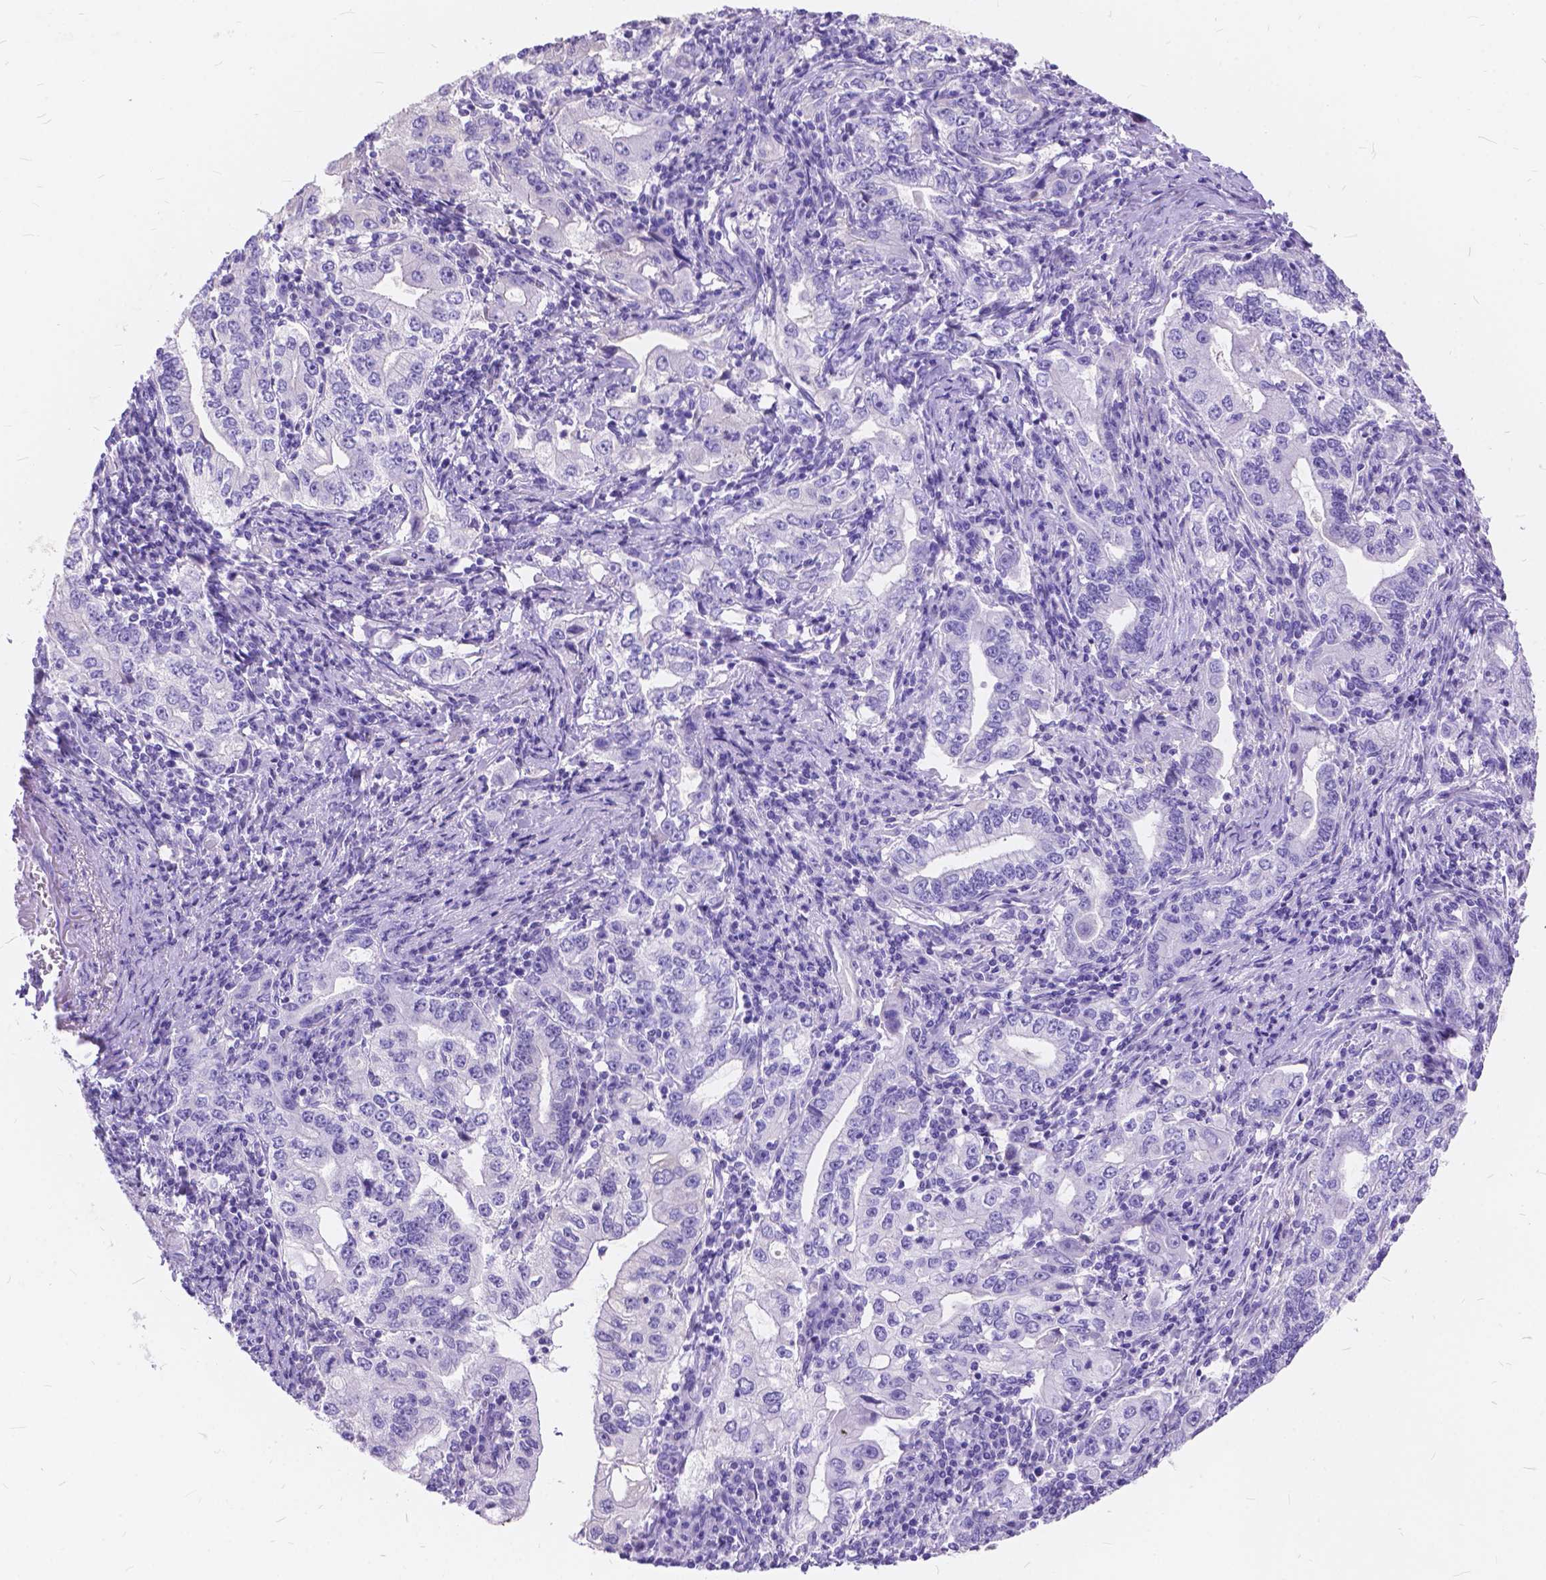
{"staining": {"intensity": "negative", "quantity": "none", "location": "none"}, "tissue": "stomach cancer", "cell_type": "Tumor cells", "image_type": "cancer", "snomed": [{"axis": "morphology", "description": "Adenocarcinoma, NOS"}, {"axis": "topography", "description": "Stomach, lower"}], "caption": "IHC histopathology image of stomach adenocarcinoma stained for a protein (brown), which reveals no positivity in tumor cells. (DAB (3,3'-diaminobenzidine) immunohistochemistry (IHC), high magnification).", "gene": "FOXL2", "patient": {"sex": "female", "age": 72}}